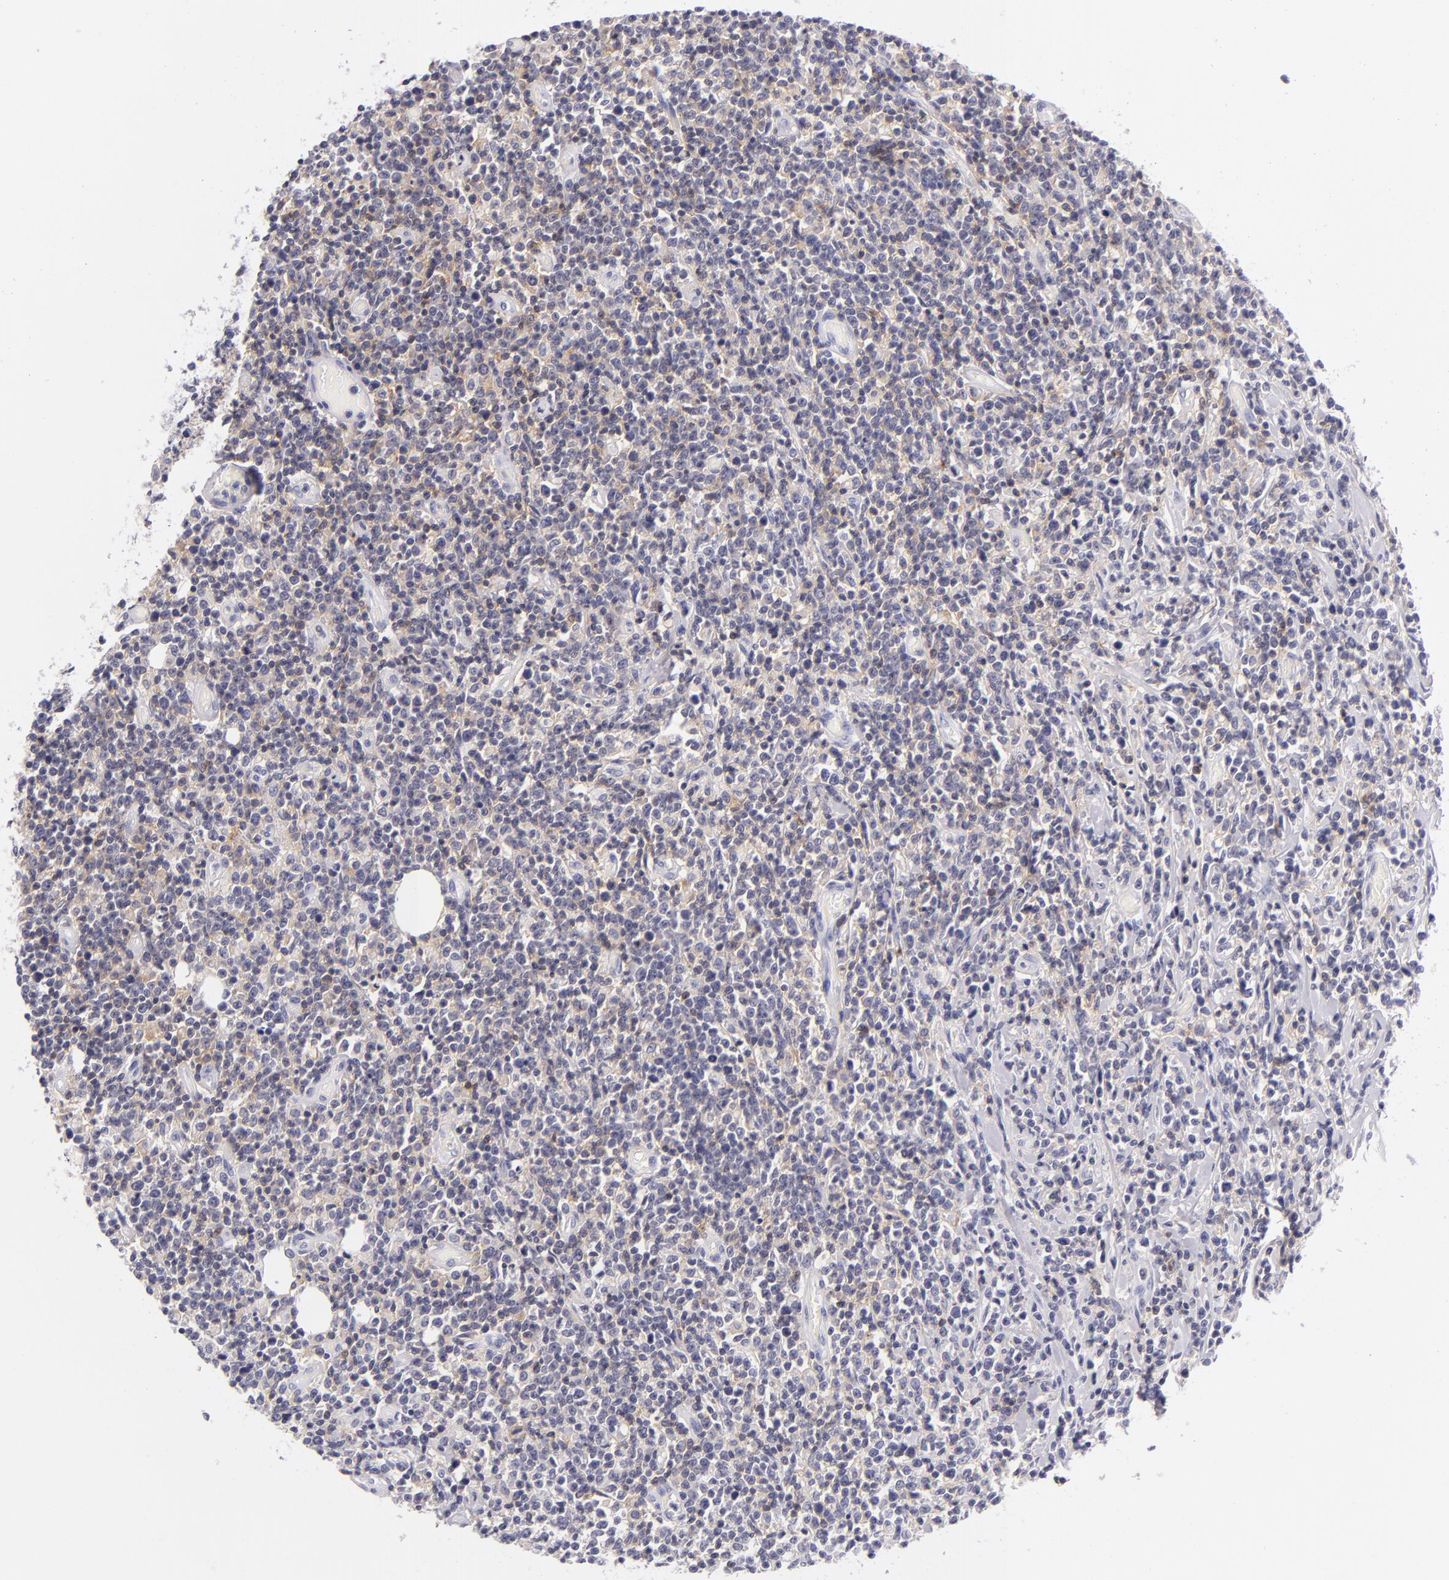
{"staining": {"intensity": "weak", "quantity": "25%-75%", "location": "cytoplasmic/membranous"}, "tissue": "lymphoma", "cell_type": "Tumor cells", "image_type": "cancer", "snomed": [{"axis": "morphology", "description": "Malignant lymphoma, non-Hodgkin's type, High grade"}, {"axis": "topography", "description": "Colon"}], "caption": "This histopathology image demonstrates IHC staining of human high-grade malignant lymphoma, non-Hodgkin's type, with low weak cytoplasmic/membranous expression in approximately 25%-75% of tumor cells.", "gene": "CD48", "patient": {"sex": "male", "age": 82}}